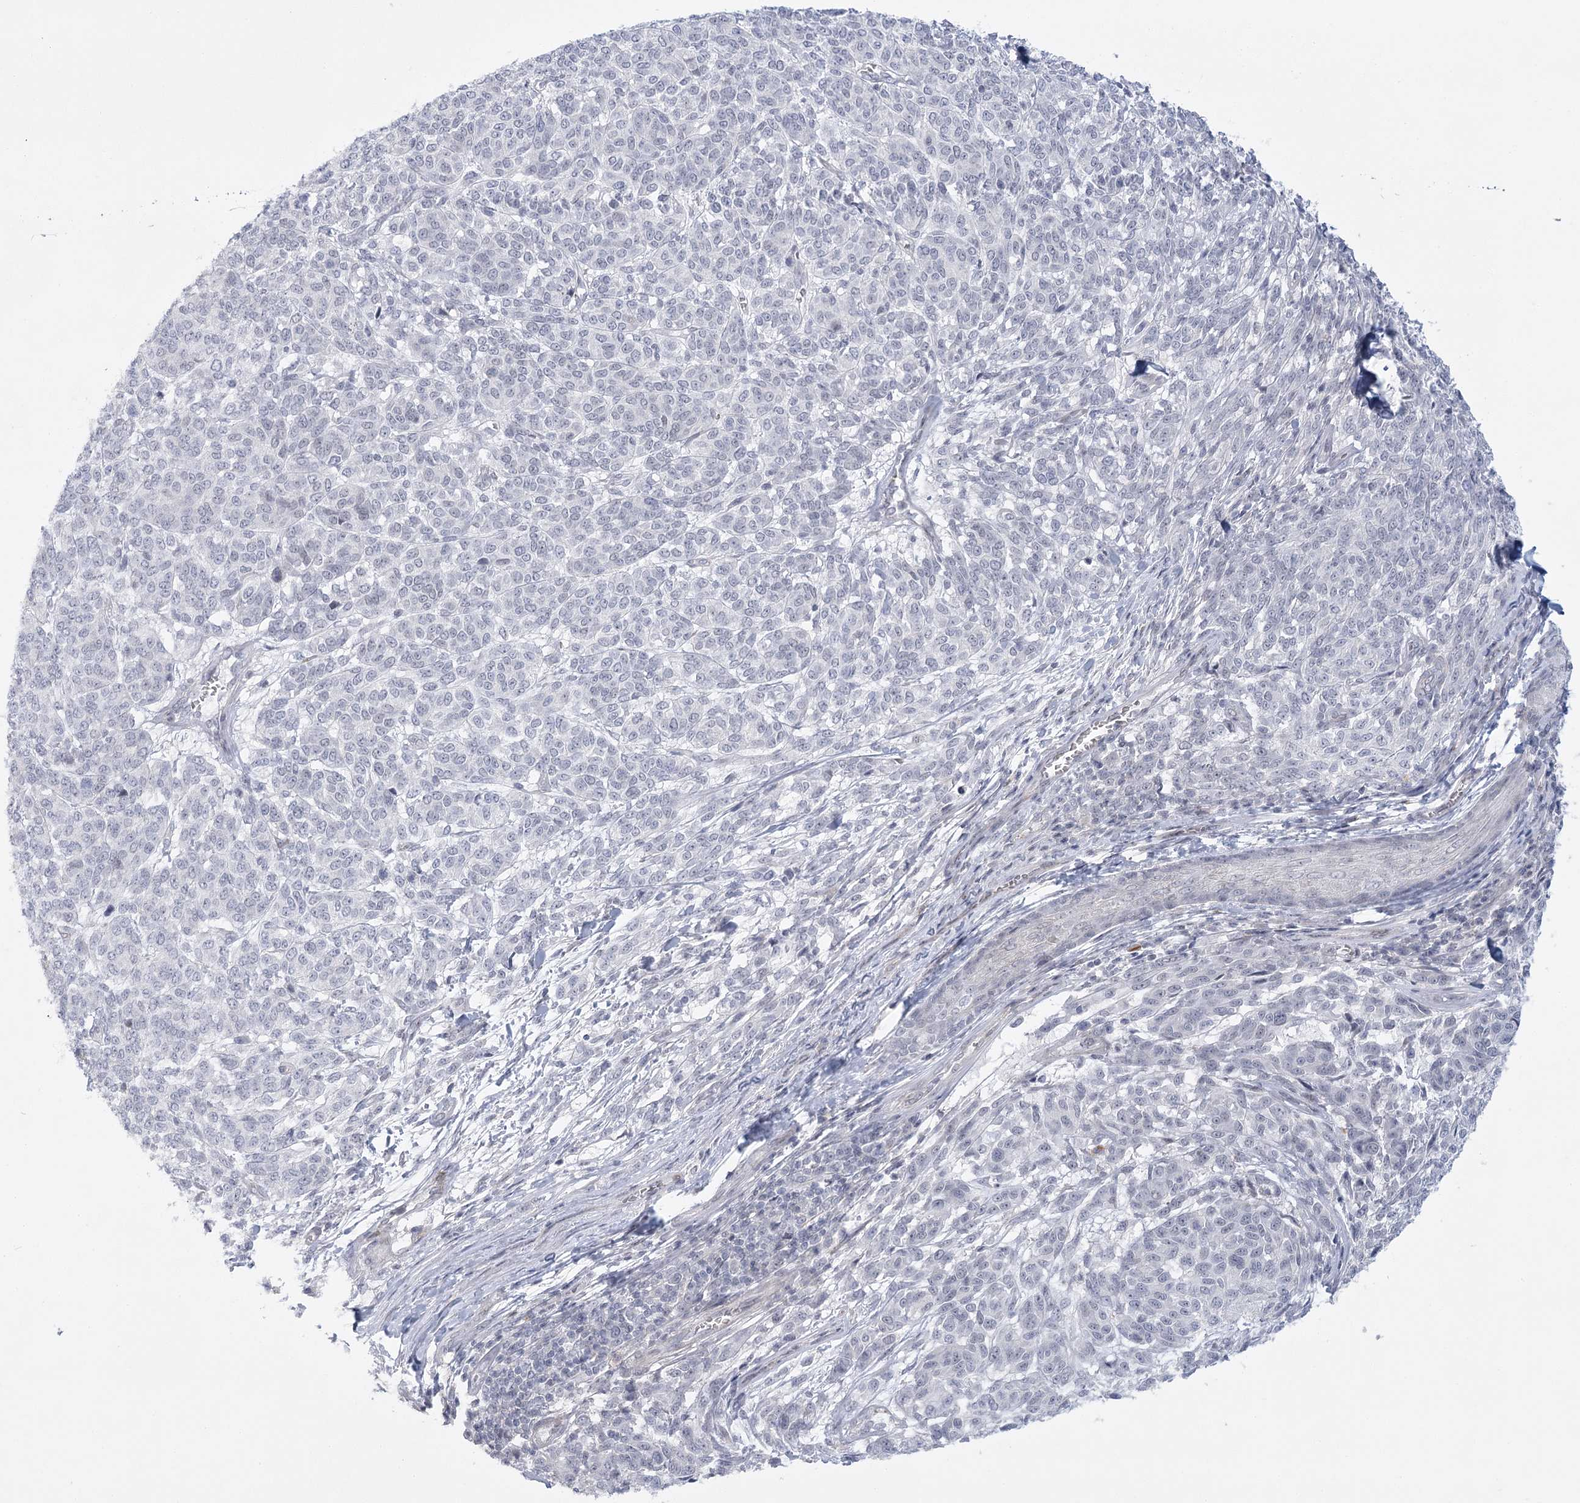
{"staining": {"intensity": "negative", "quantity": "none", "location": "none"}, "tissue": "melanoma", "cell_type": "Tumor cells", "image_type": "cancer", "snomed": [{"axis": "morphology", "description": "Malignant melanoma, NOS"}, {"axis": "topography", "description": "Skin"}], "caption": "This histopathology image is of melanoma stained with immunohistochemistry to label a protein in brown with the nuclei are counter-stained blue. There is no positivity in tumor cells.", "gene": "FAM76B", "patient": {"sex": "male", "age": 49}}